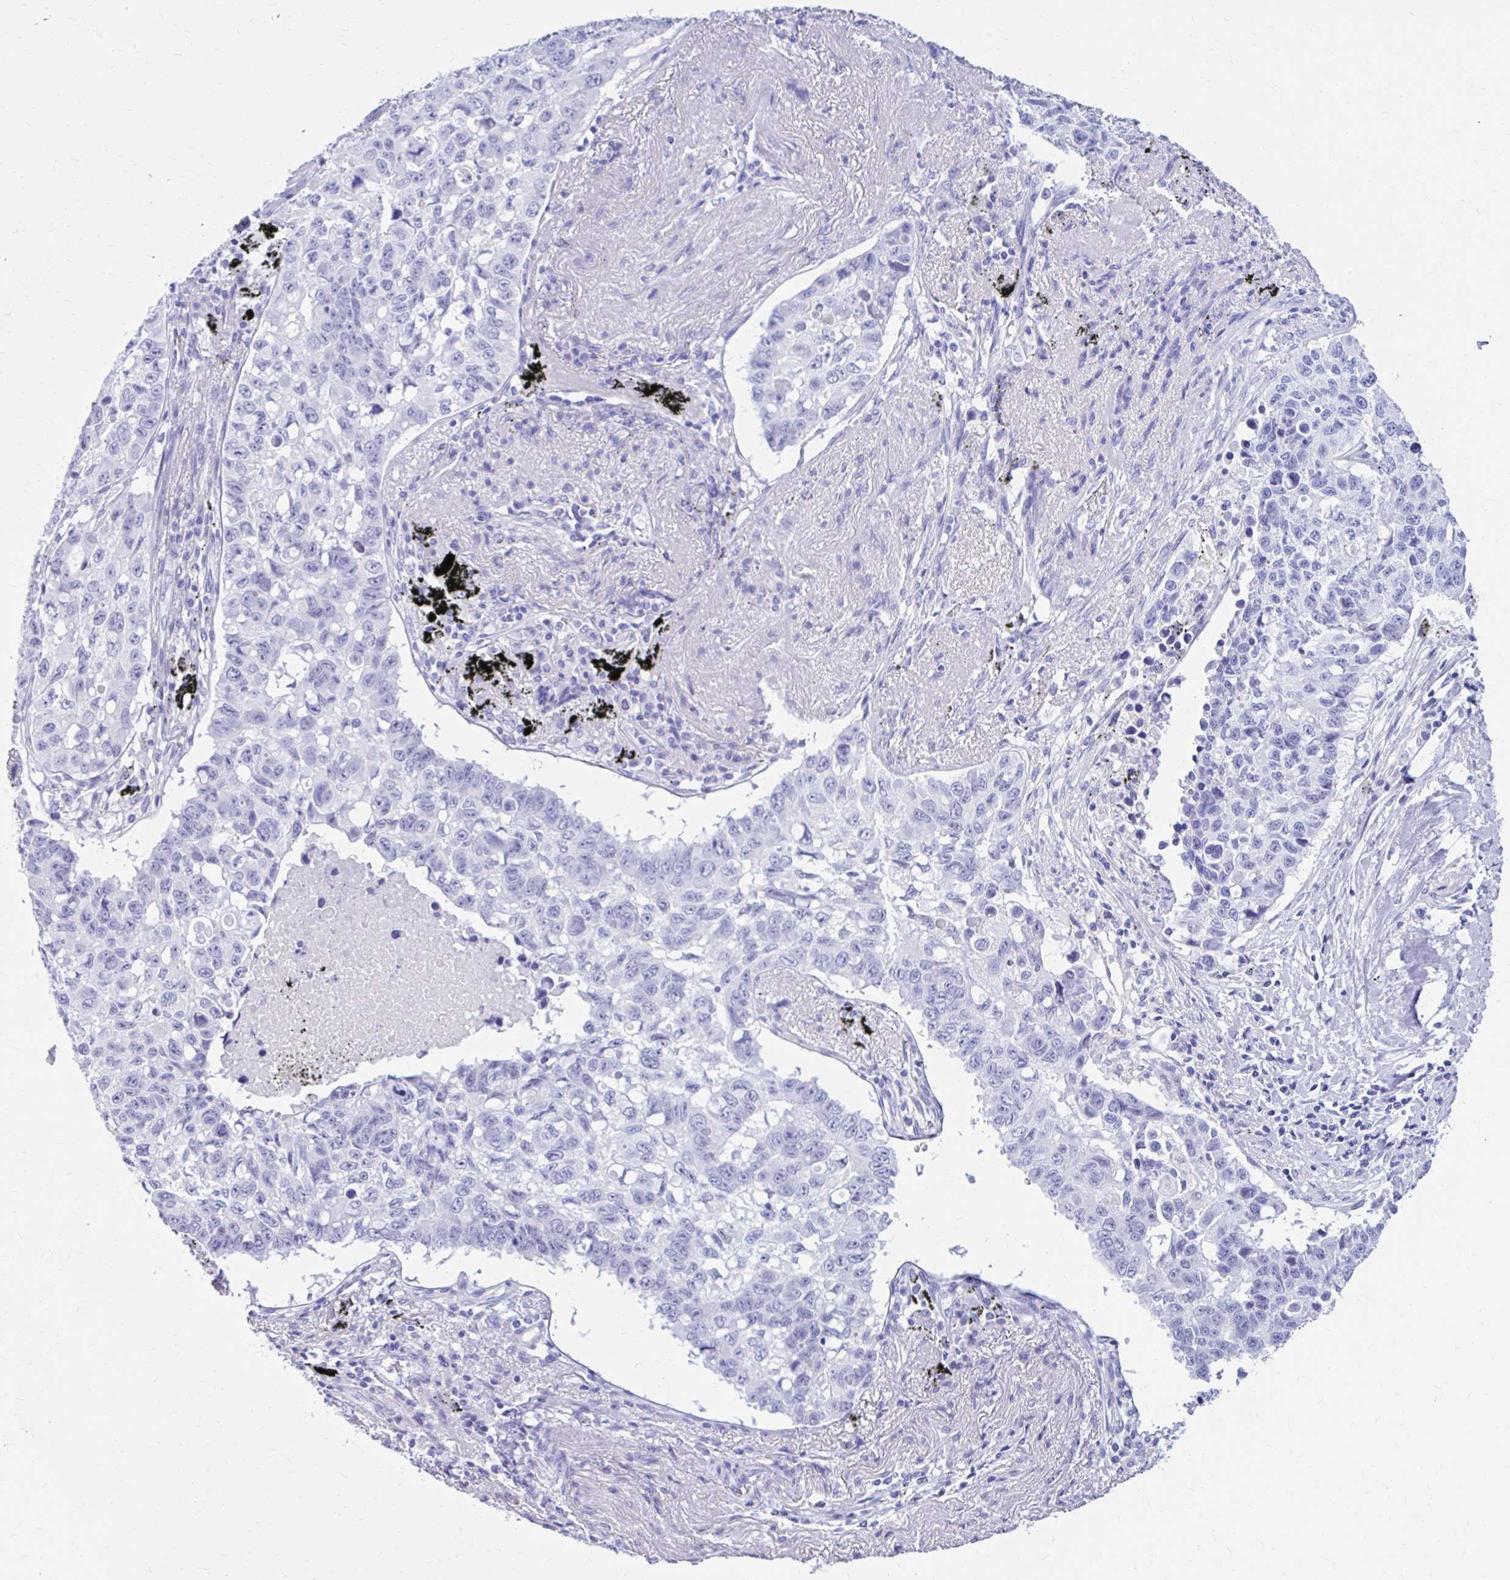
{"staining": {"intensity": "negative", "quantity": "none", "location": "none"}, "tissue": "lung cancer", "cell_type": "Tumor cells", "image_type": "cancer", "snomed": [{"axis": "morphology", "description": "Squamous cell carcinoma, NOS"}, {"axis": "topography", "description": "Lung"}], "caption": "Protein analysis of squamous cell carcinoma (lung) displays no significant positivity in tumor cells. (Immunohistochemistry (ihc), brightfield microscopy, high magnification).", "gene": "NSG2", "patient": {"sex": "male", "age": 60}}